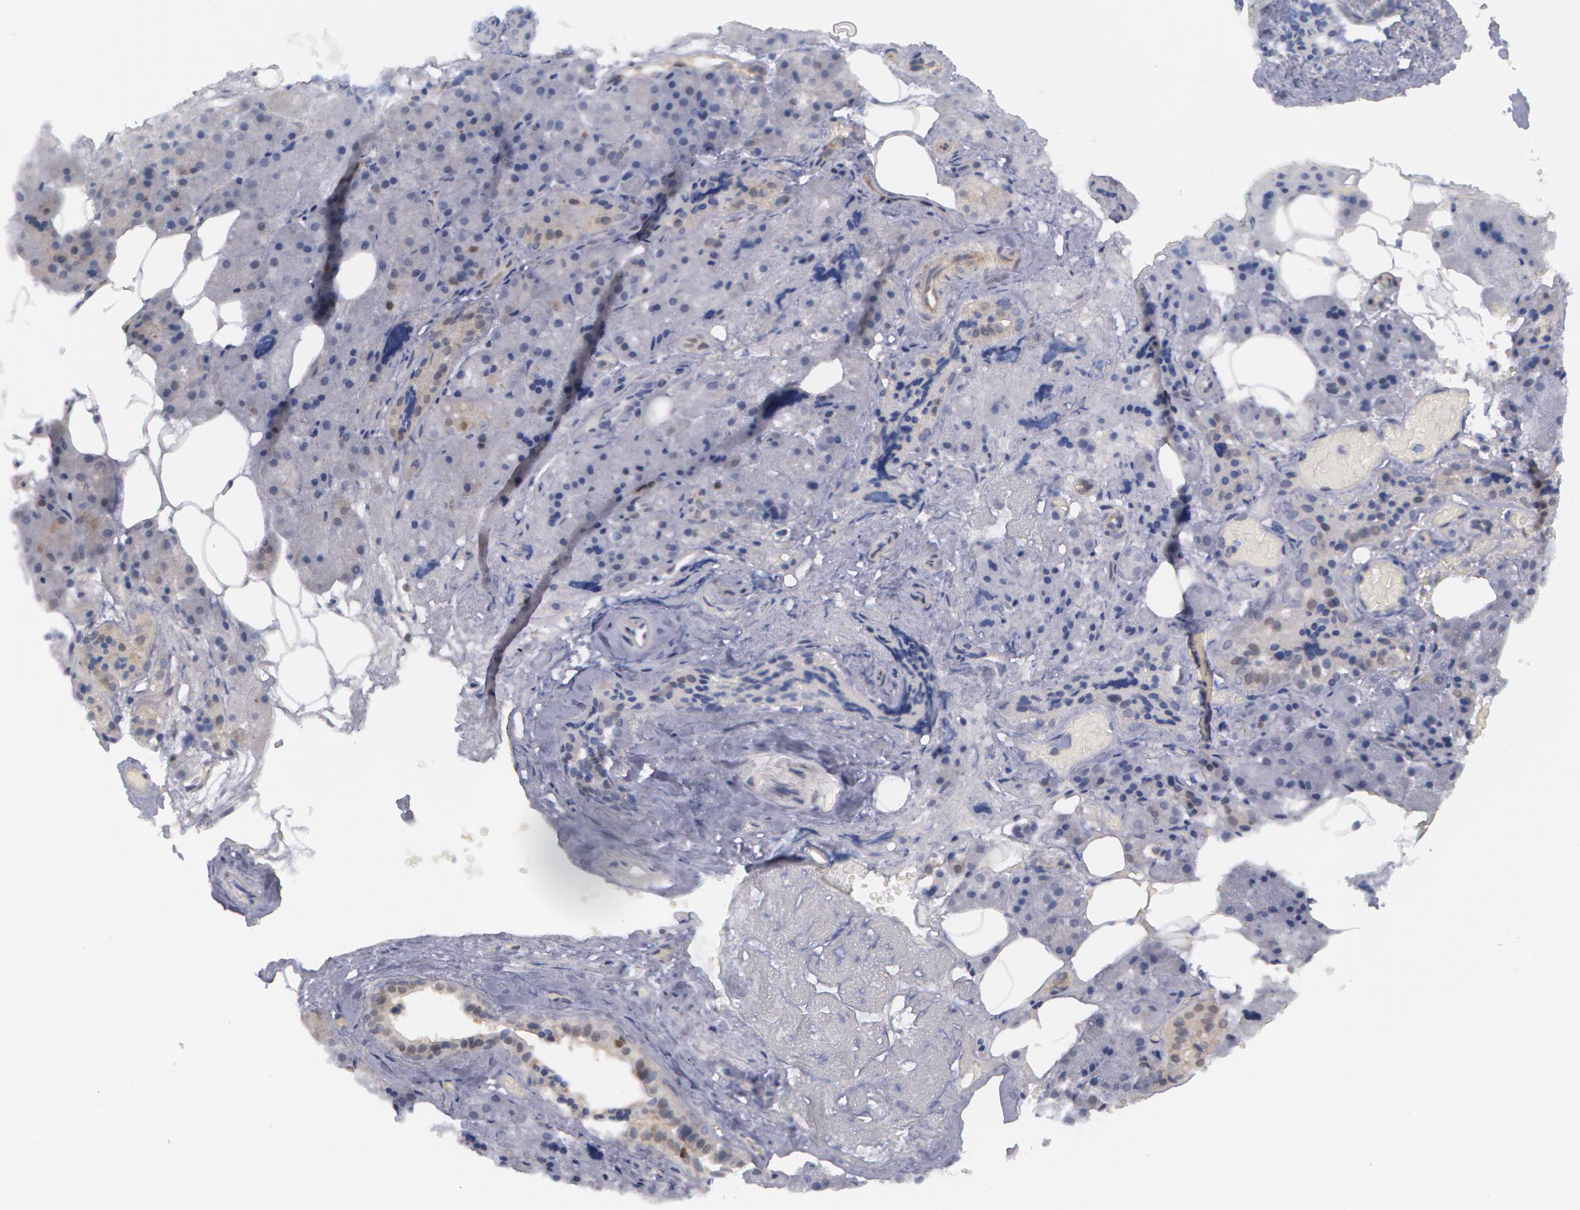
{"staining": {"intensity": "negative", "quantity": "none", "location": "none"}, "tissue": "salivary gland", "cell_type": "Glandular cells", "image_type": "normal", "snomed": [{"axis": "morphology", "description": "Normal tissue, NOS"}, {"axis": "topography", "description": "Salivary gland"}], "caption": "DAB immunohistochemical staining of unremarkable human salivary gland demonstrates no significant staining in glandular cells.", "gene": "TXNRD1", "patient": {"sex": "female", "age": 55}}